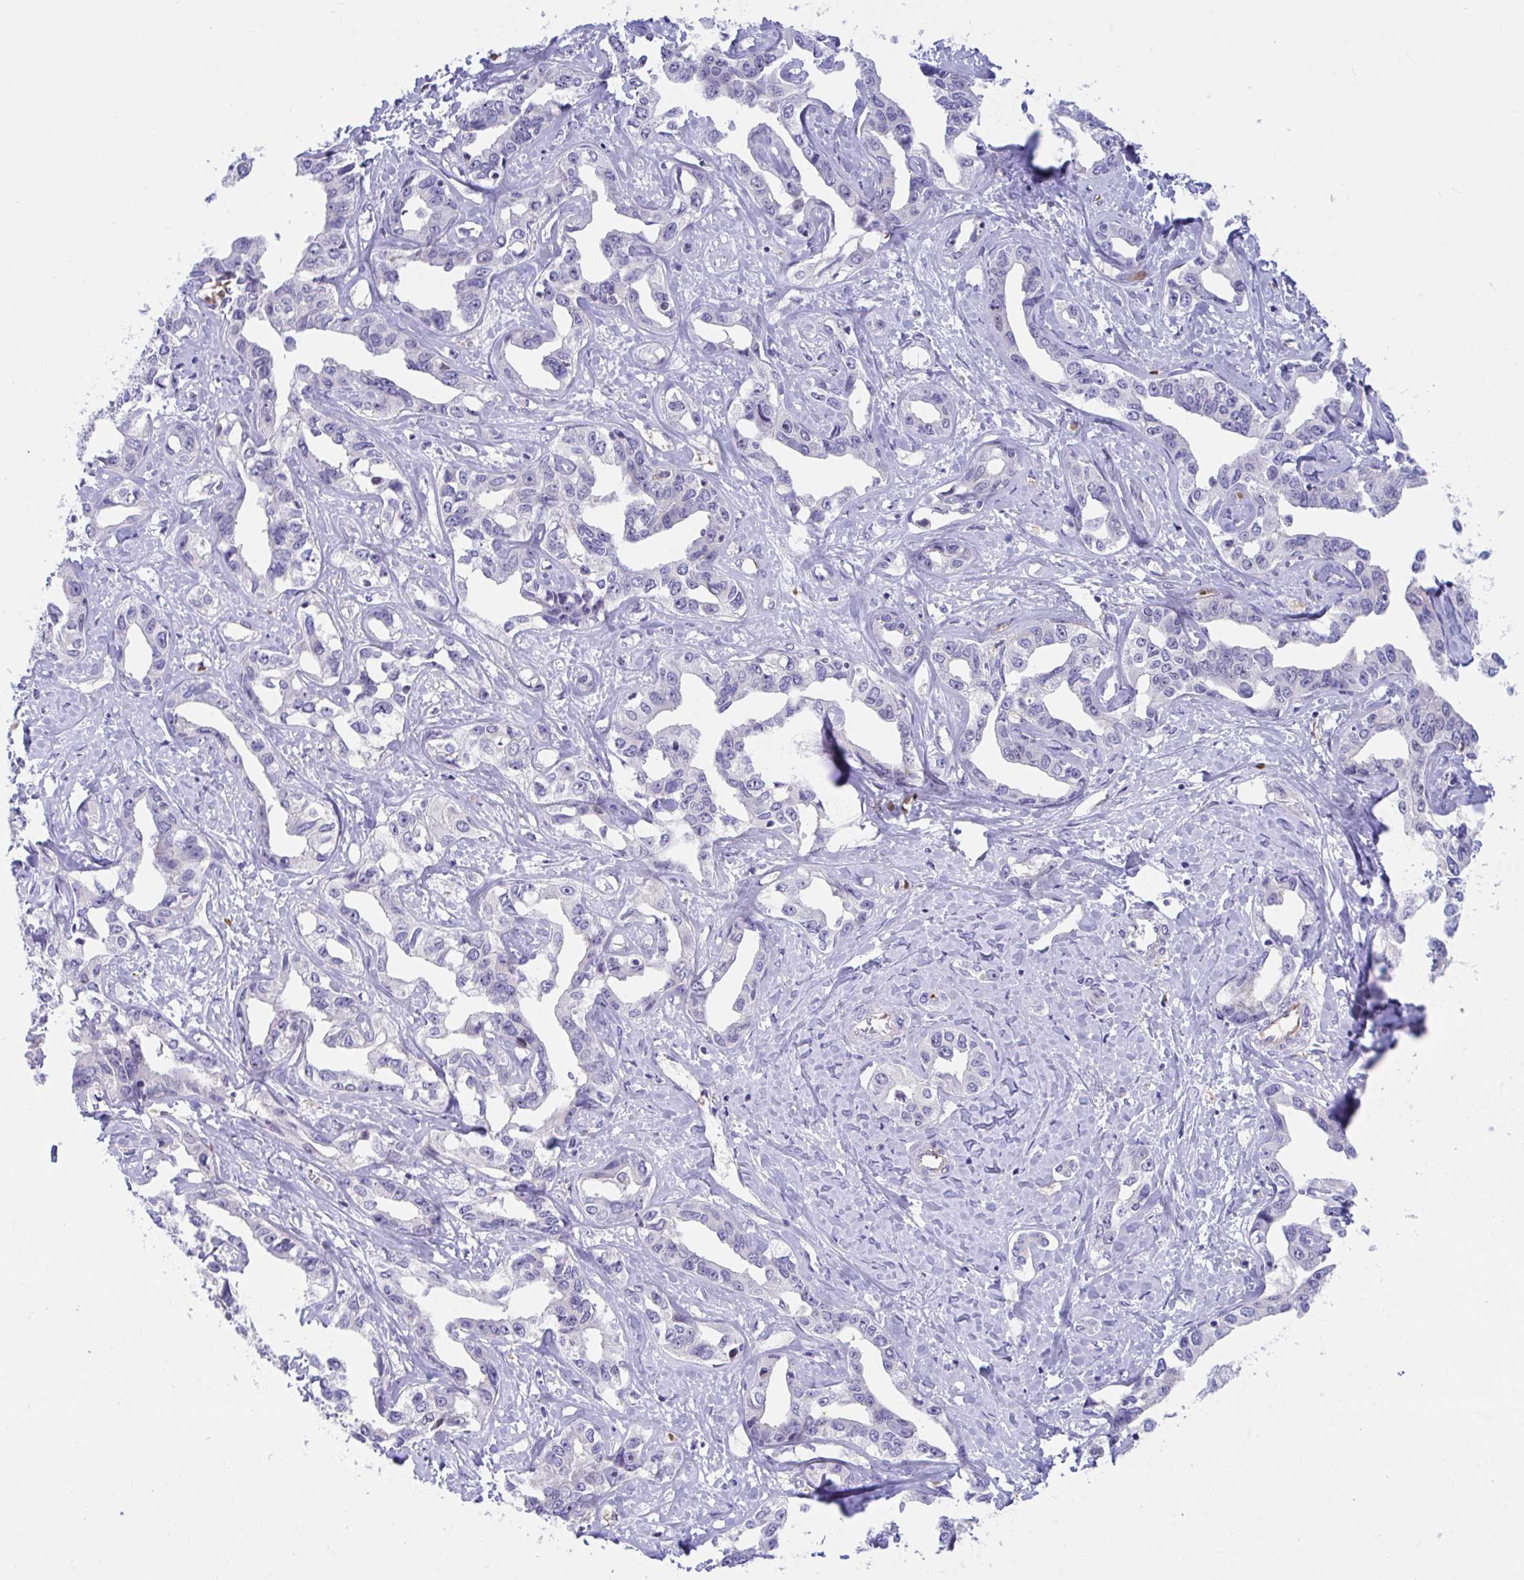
{"staining": {"intensity": "negative", "quantity": "none", "location": "none"}, "tissue": "liver cancer", "cell_type": "Tumor cells", "image_type": "cancer", "snomed": [{"axis": "morphology", "description": "Cholangiocarcinoma"}, {"axis": "topography", "description": "Liver"}], "caption": "Histopathology image shows no protein expression in tumor cells of liver cholangiocarcinoma tissue.", "gene": "CENPQ", "patient": {"sex": "male", "age": 59}}